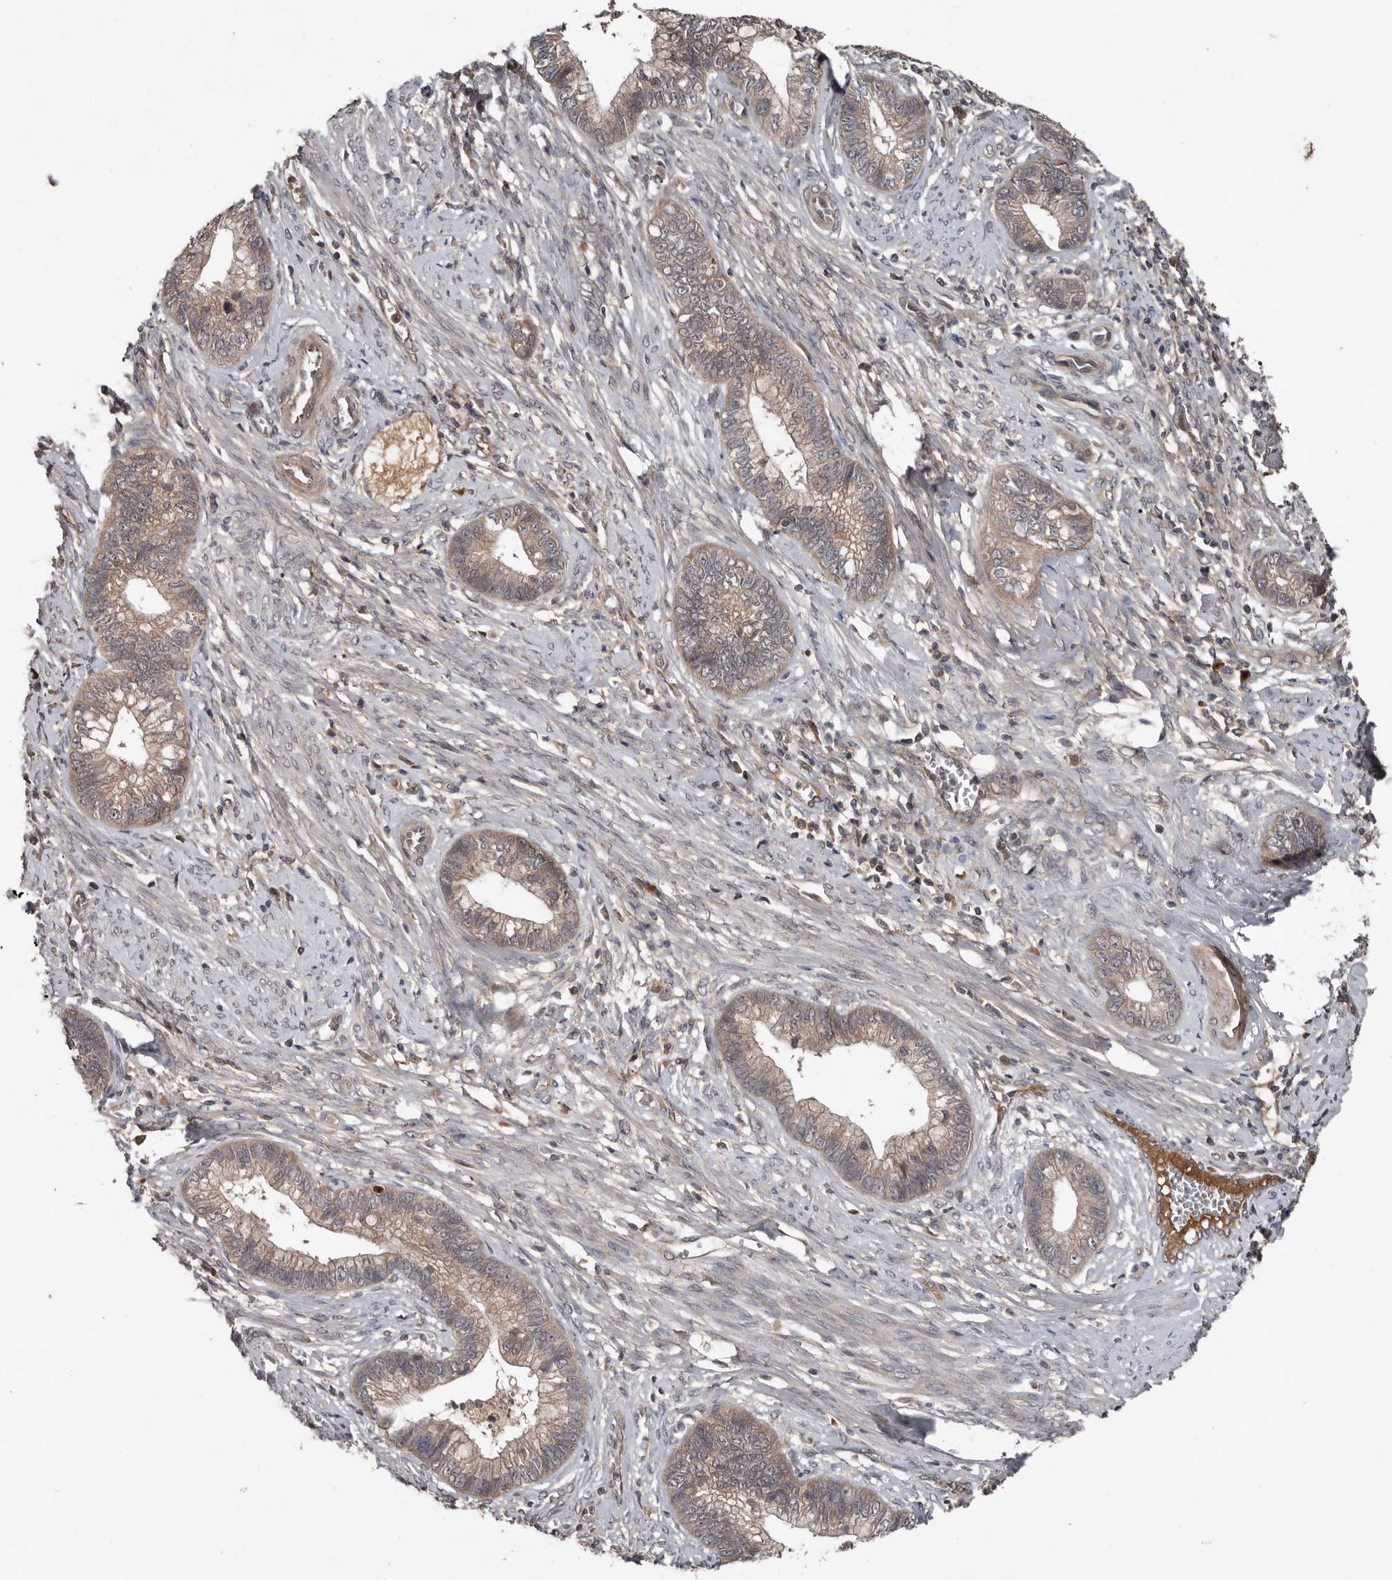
{"staining": {"intensity": "weak", "quantity": ">75%", "location": "cytoplasmic/membranous"}, "tissue": "cervical cancer", "cell_type": "Tumor cells", "image_type": "cancer", "snomed": [{"axis": "morphology", "description": "Adenocarcinoma, NOS"}, {"axis": "topography", "description": "Cervix"}], "caption": "Human cervical adenocarcinoma stained with a protein marker exhibits weak staining in tumor cells.", "gene": "DNAJB4", "patient": {"sex": "female", "age": 44}}